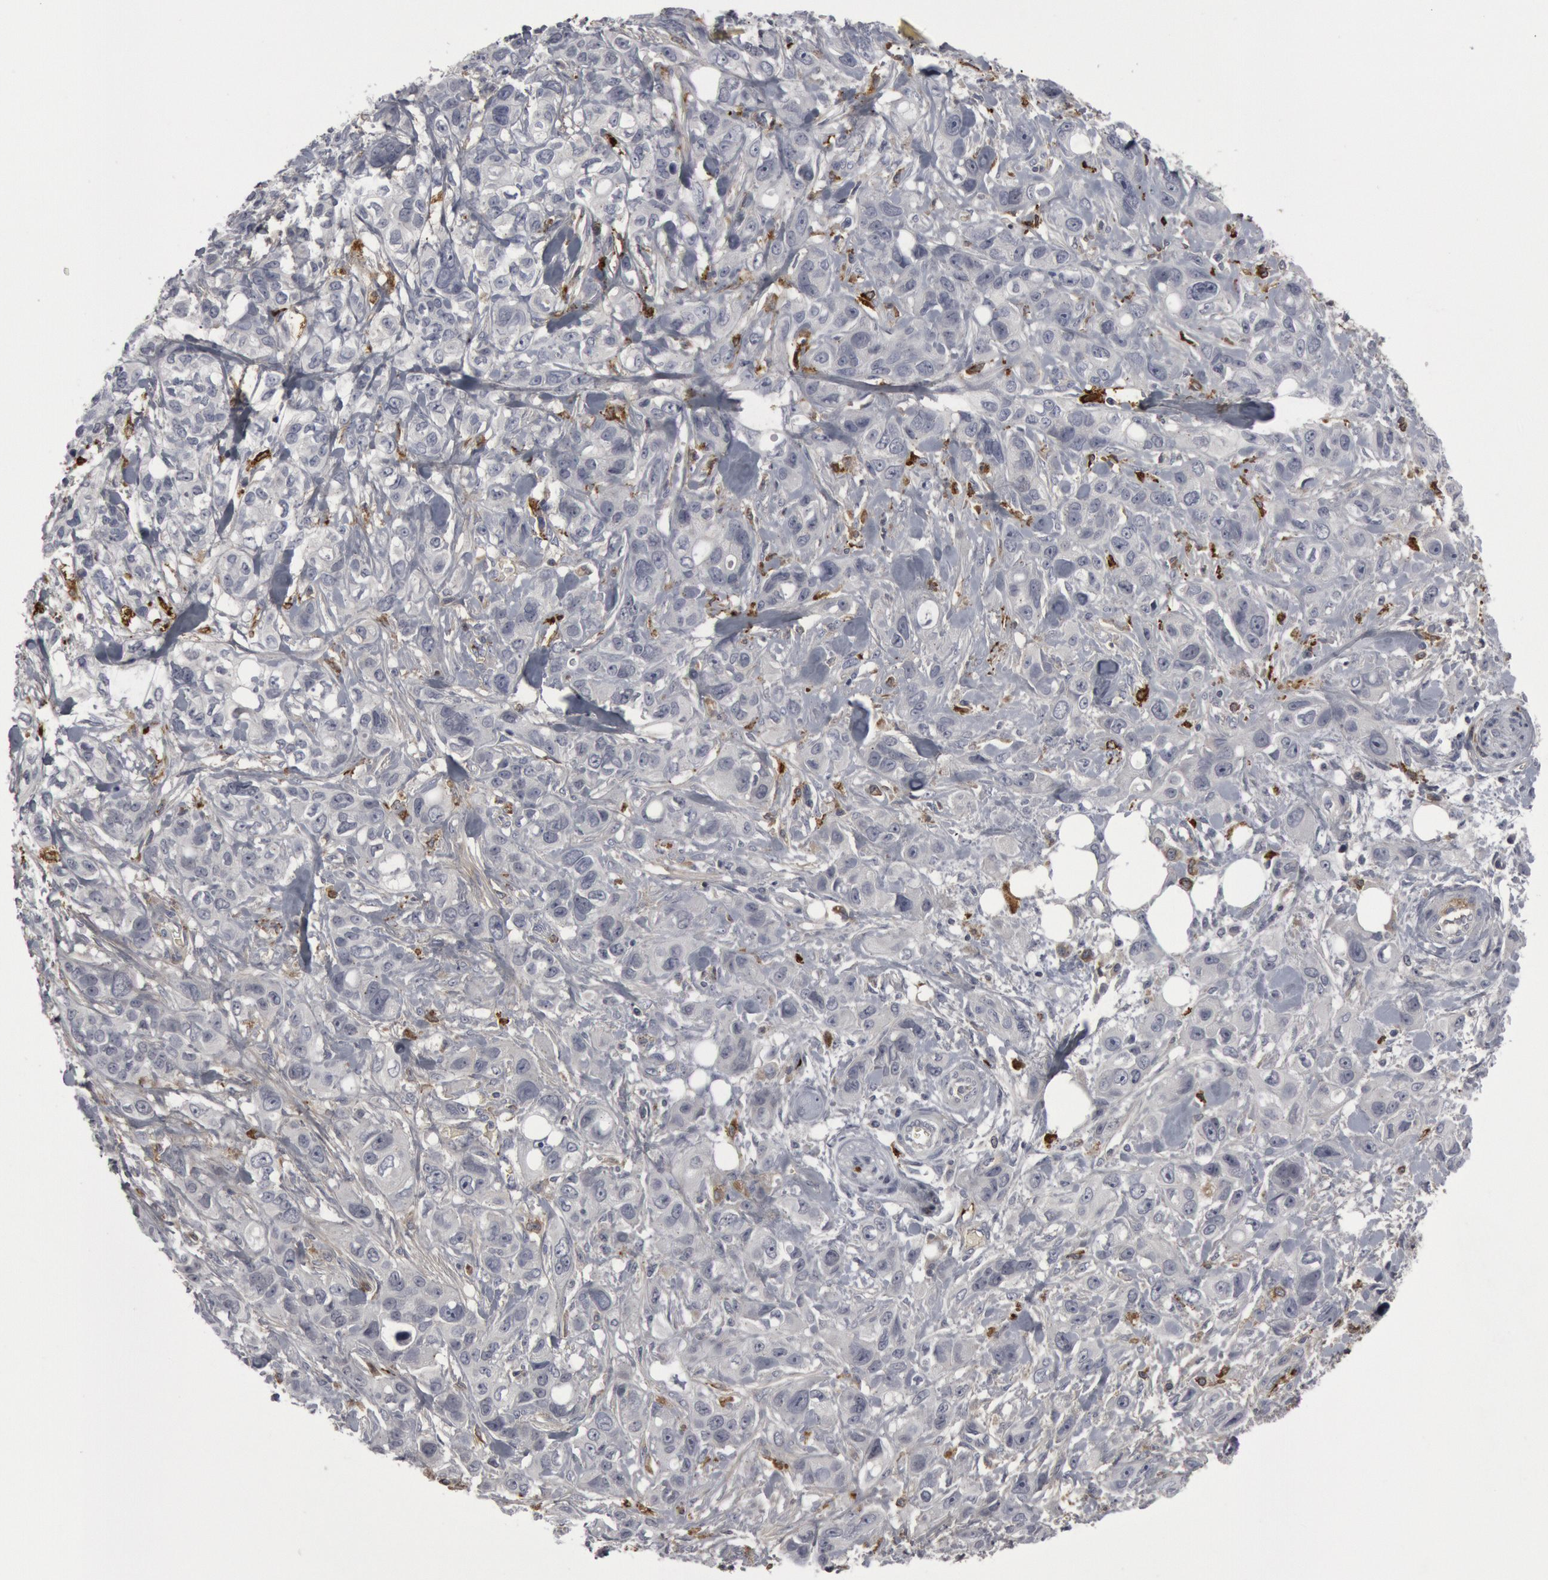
{"staining": {"intensity": "negative", "quantity": "none", "location": "none"}, "tissue": "stomach cancer", "cell_type": "Tumor cells", "image_type": "cancer", "snomed": [{"axis": "morphology", "description": "Adenocarcinoma, NOS"}, {"axis": "topography", "description": "Stomach, upper"}], "caption": "This is an IHC histopathology image of stomach cancer. There is no staining in tumor cells.", "gene": "C1QC", "patient": {"sex": "male", "age": 47}}